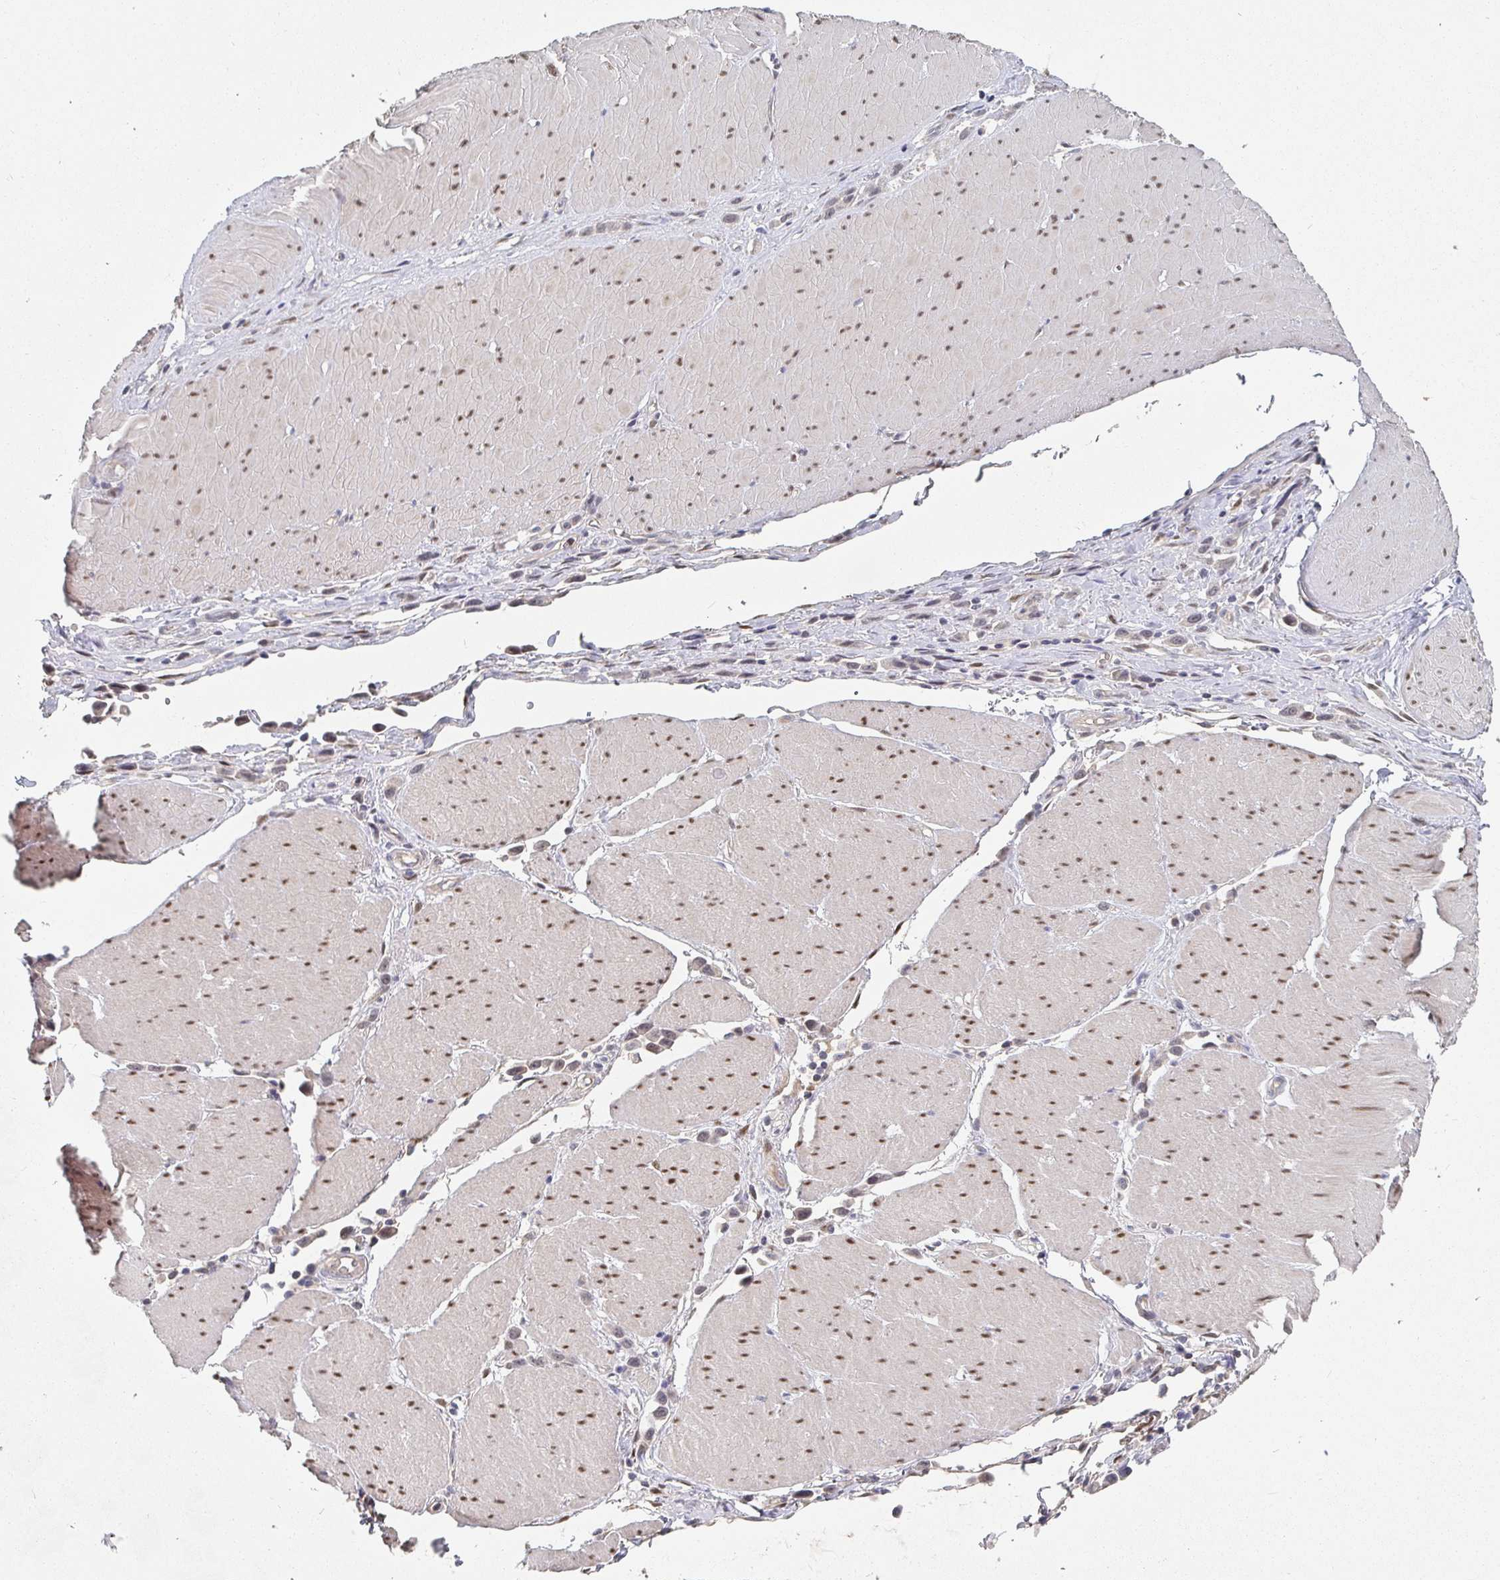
{"staining": {"intensity": "weak", "quantity": "25%-75%", "location": "nuclear"}, "tissue": "stomach cancer", "cell_type": "Tumor cells", "image_type": "cancer", "snomed": [{"axis": "morphology", "description": "Adenocarcinoma, NOS"}, {"axis": "topography", "description": "Stomach"}], "caption": "Stomach cancer (adenocarcinoma) stained with DAB (3,3'-diaminobenzidine) immunohistochemistry (IHC) displays low levels of weak nuclear positivity in about 25%-75% of tumor cells.", "gene": "MEIS1", "patient": {"sex": "male", "age": 47}}